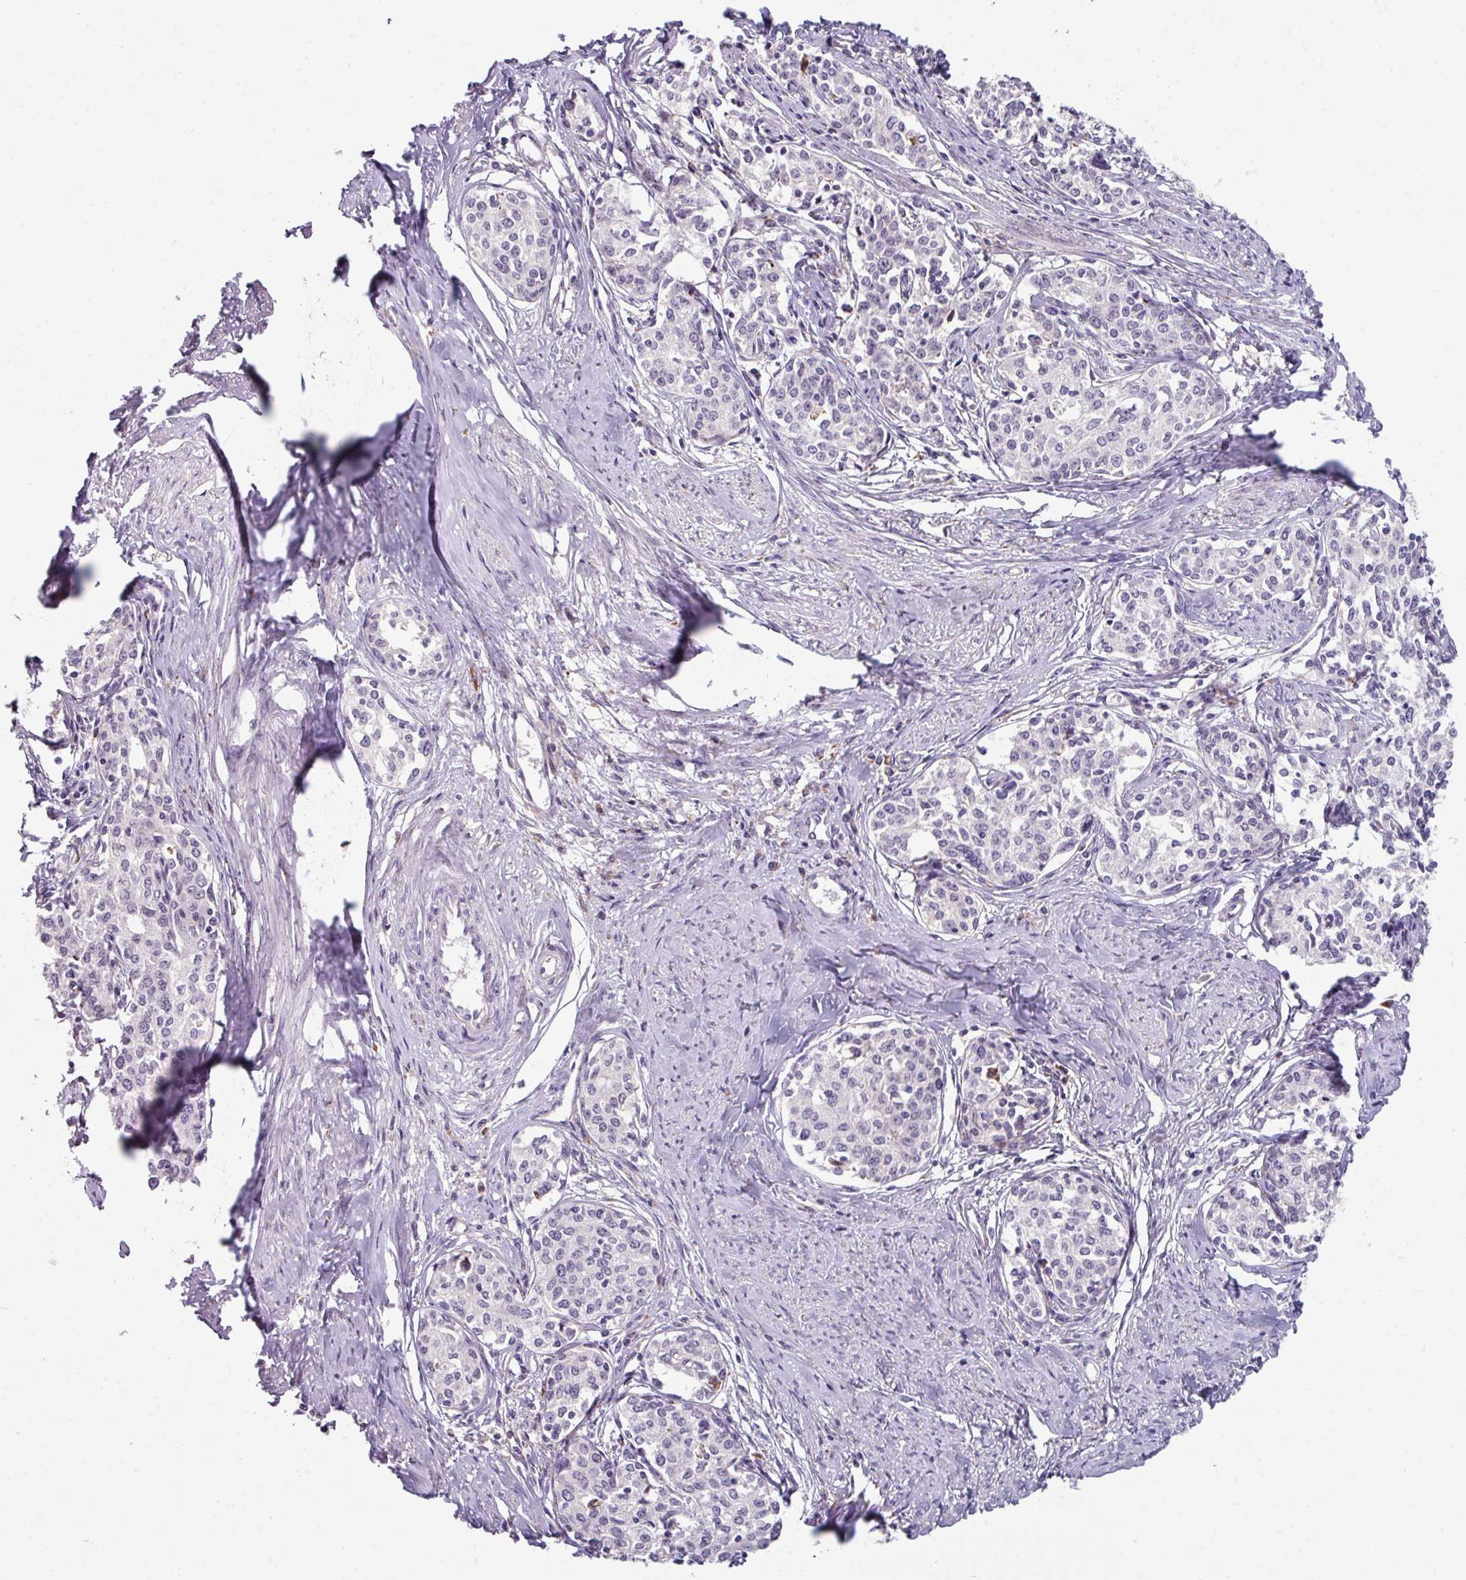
{"staining": {"intensity": "negative", "quantity": "none", "location": "none"}, "tissue": "cervical cancer", "cell_type": "Tumor cells", "image_type": "cancer", "snomed": [{"axis": "morphology", "description": "Squamous cell carcinoma, NOS"}, {"axis": "morphology", "description": "Adenocarcinoma, NOS"}, {"axis": "topography", "description": "Cervix"}], "caption": "IHC of human cervical cancer shows no staining in tumor cells.", "gene": "BMS1", "patient": {"sex": "female", "age": 52}}